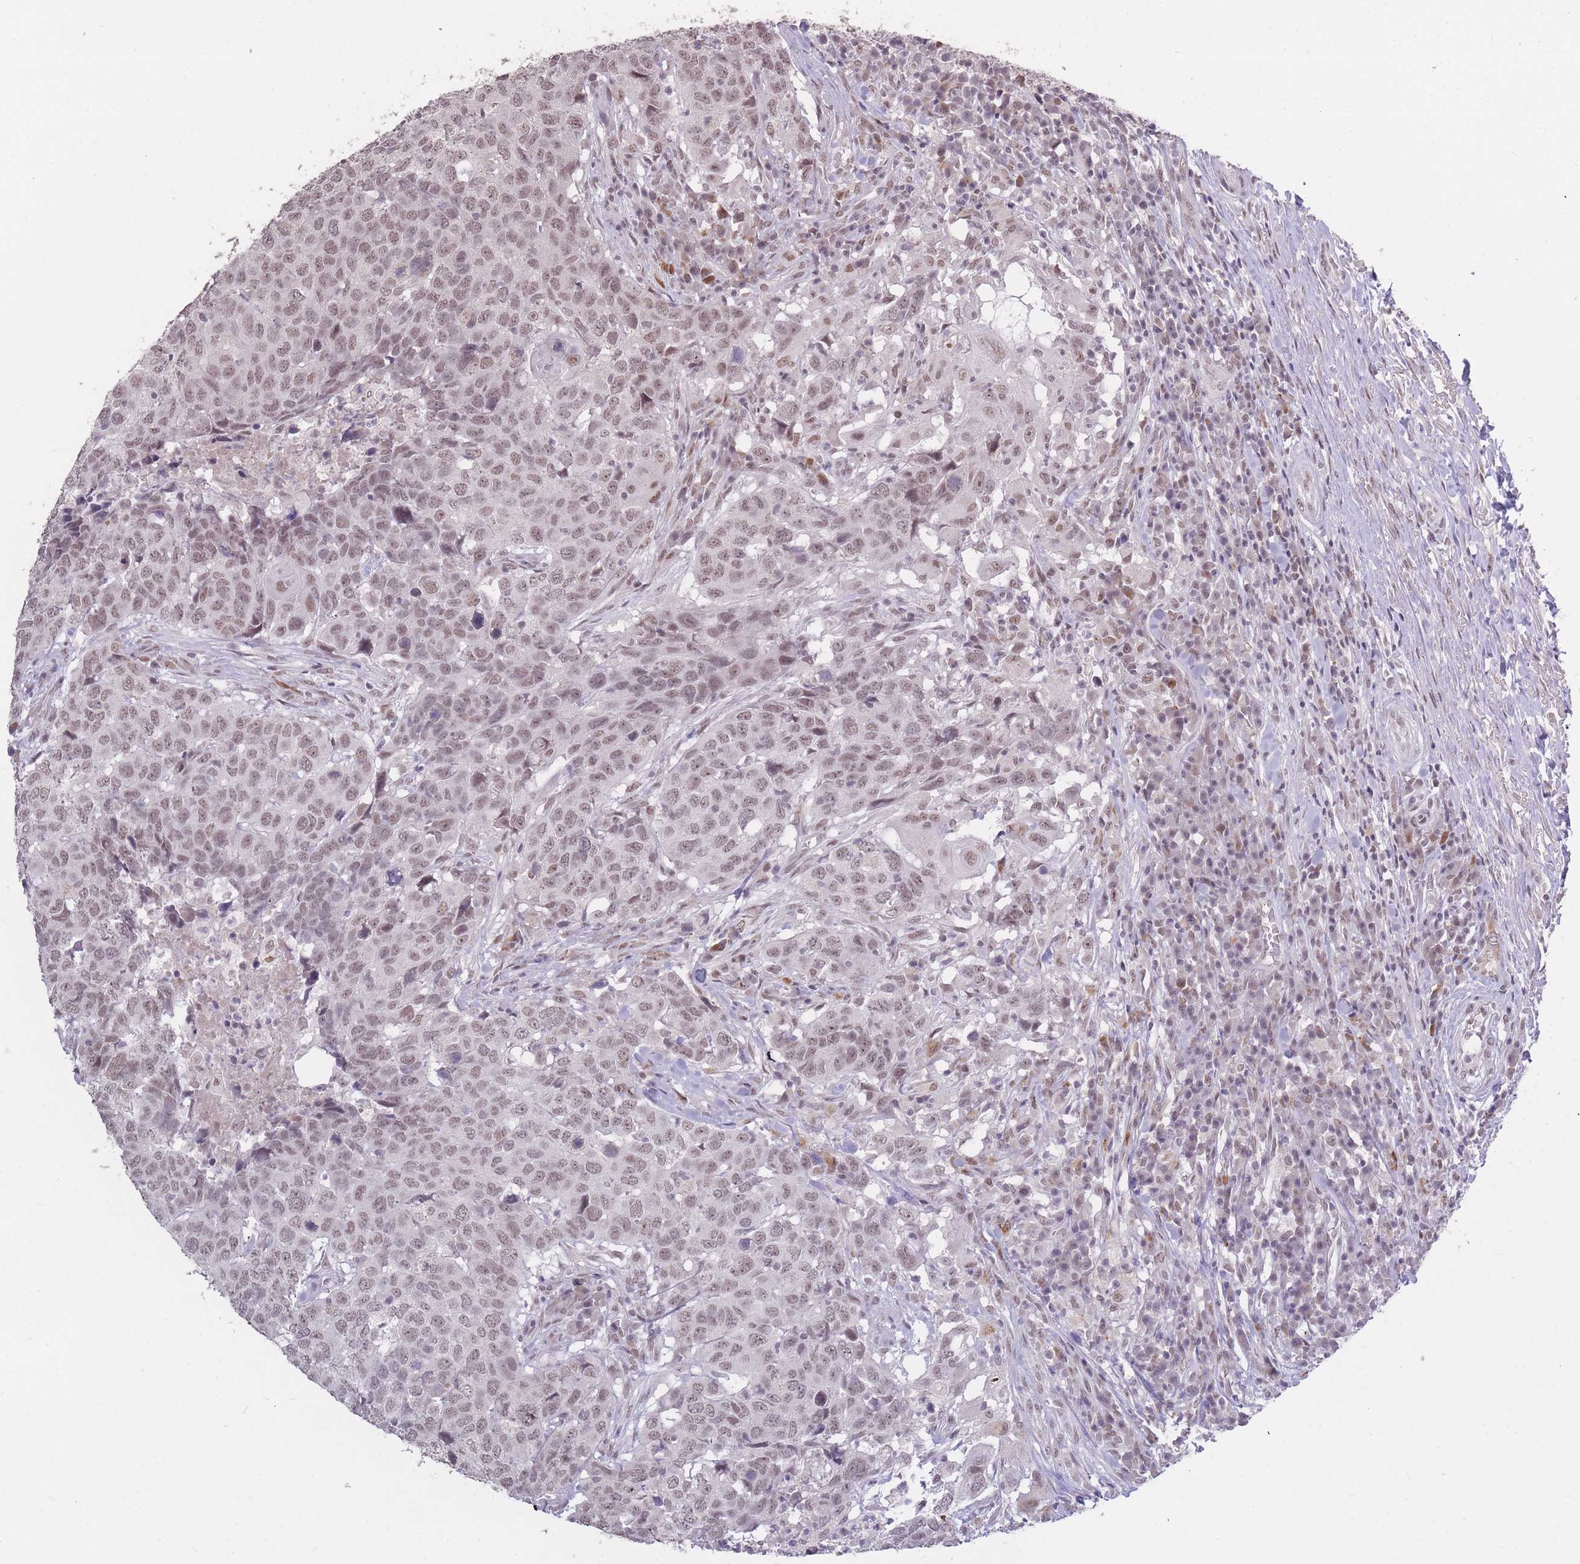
{"staining": {"intensity": "weak", "quantity": ">75%", "location": "nuclear"}, "tissue": "head and neck cancer", "cell_type": "Tumor cells", "image_type": "cancer", "snomed": [{"axis": "morphology", "description": "Normal tissue, NOS"}, {"axis": "morphology", "description": "Squamous cell carcinoma, NOS"}, {"axis": "topography", "description": "Skeletal muscle"}, {"axis": "topography", "description": "Vascular tissue"}, {"axis": "topography", "description": "Peripheral nerve tissue"}, {"axis": "topography", "description": "Head-Neck"}], "caption": "Immunohistochemical staining of squamous cell carcinoma (head and neck) displays low levels of weak nuclear protein staining in about >75% of tumor cells.", "gene": "HNRNPUL1", "patient": {"sex": "male", "age": 66}}